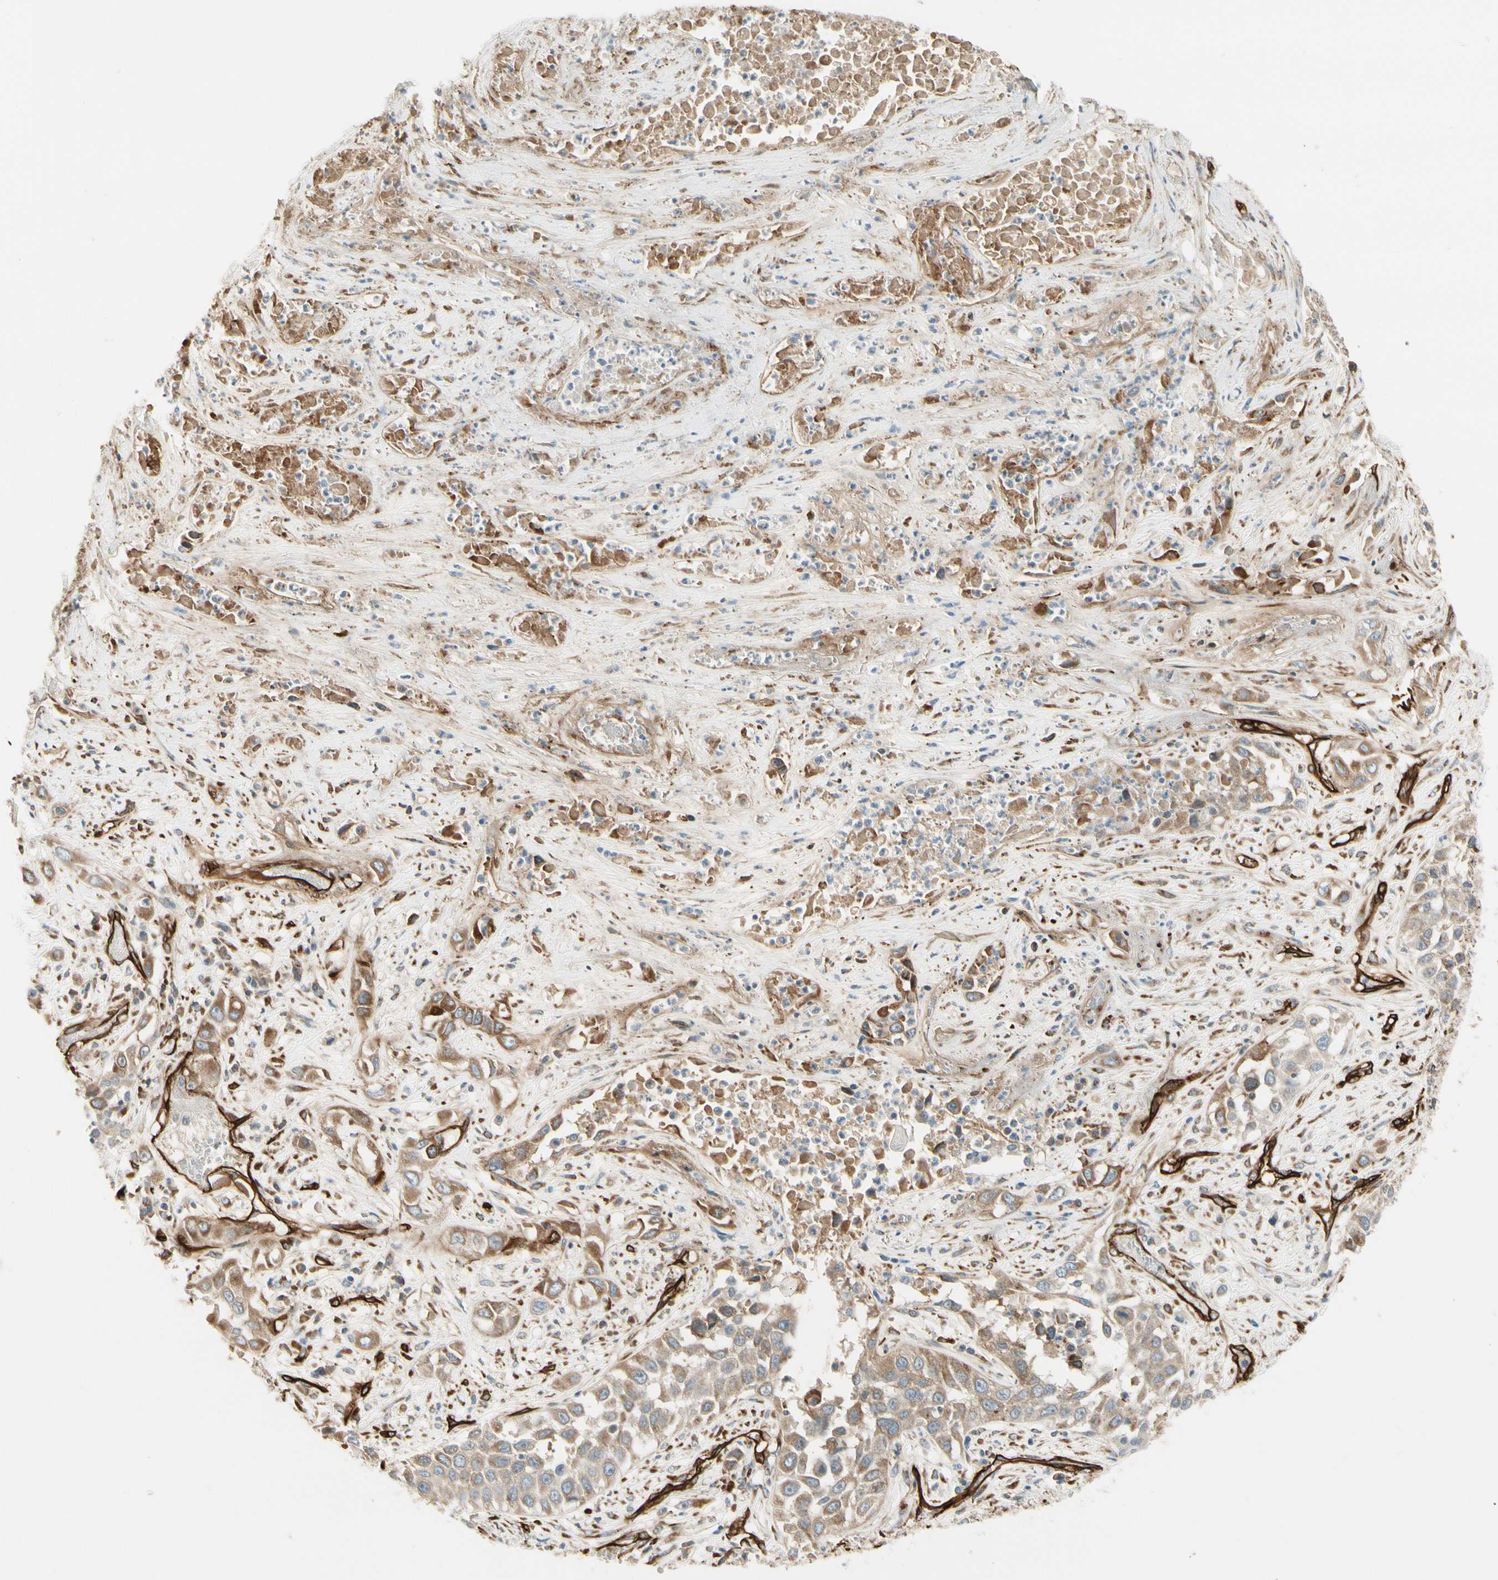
{"staining": {"intensity": "moderate", "quantity": "25%-75%", "location": "cytoplasmic/membranous"}, "tissue": "lung cancer", "cell_type": "Tumor cells", "image_type": "cancer", "snomed": [{"axis": "morphology", "description": "Squamous cell carcinoma, NOS"}, {"axis": "topography", "description": "Lung"}], "caption": "Immunohistochemistry micrograph of lung cancer stained for a protein (brown), which exhibits medium levels of moderate cytoplasmic/membranous staining in approximately 25%-75% of tumor cells.", "gene": "MCAM", "patient": {"sex": "male", "age": 71}}